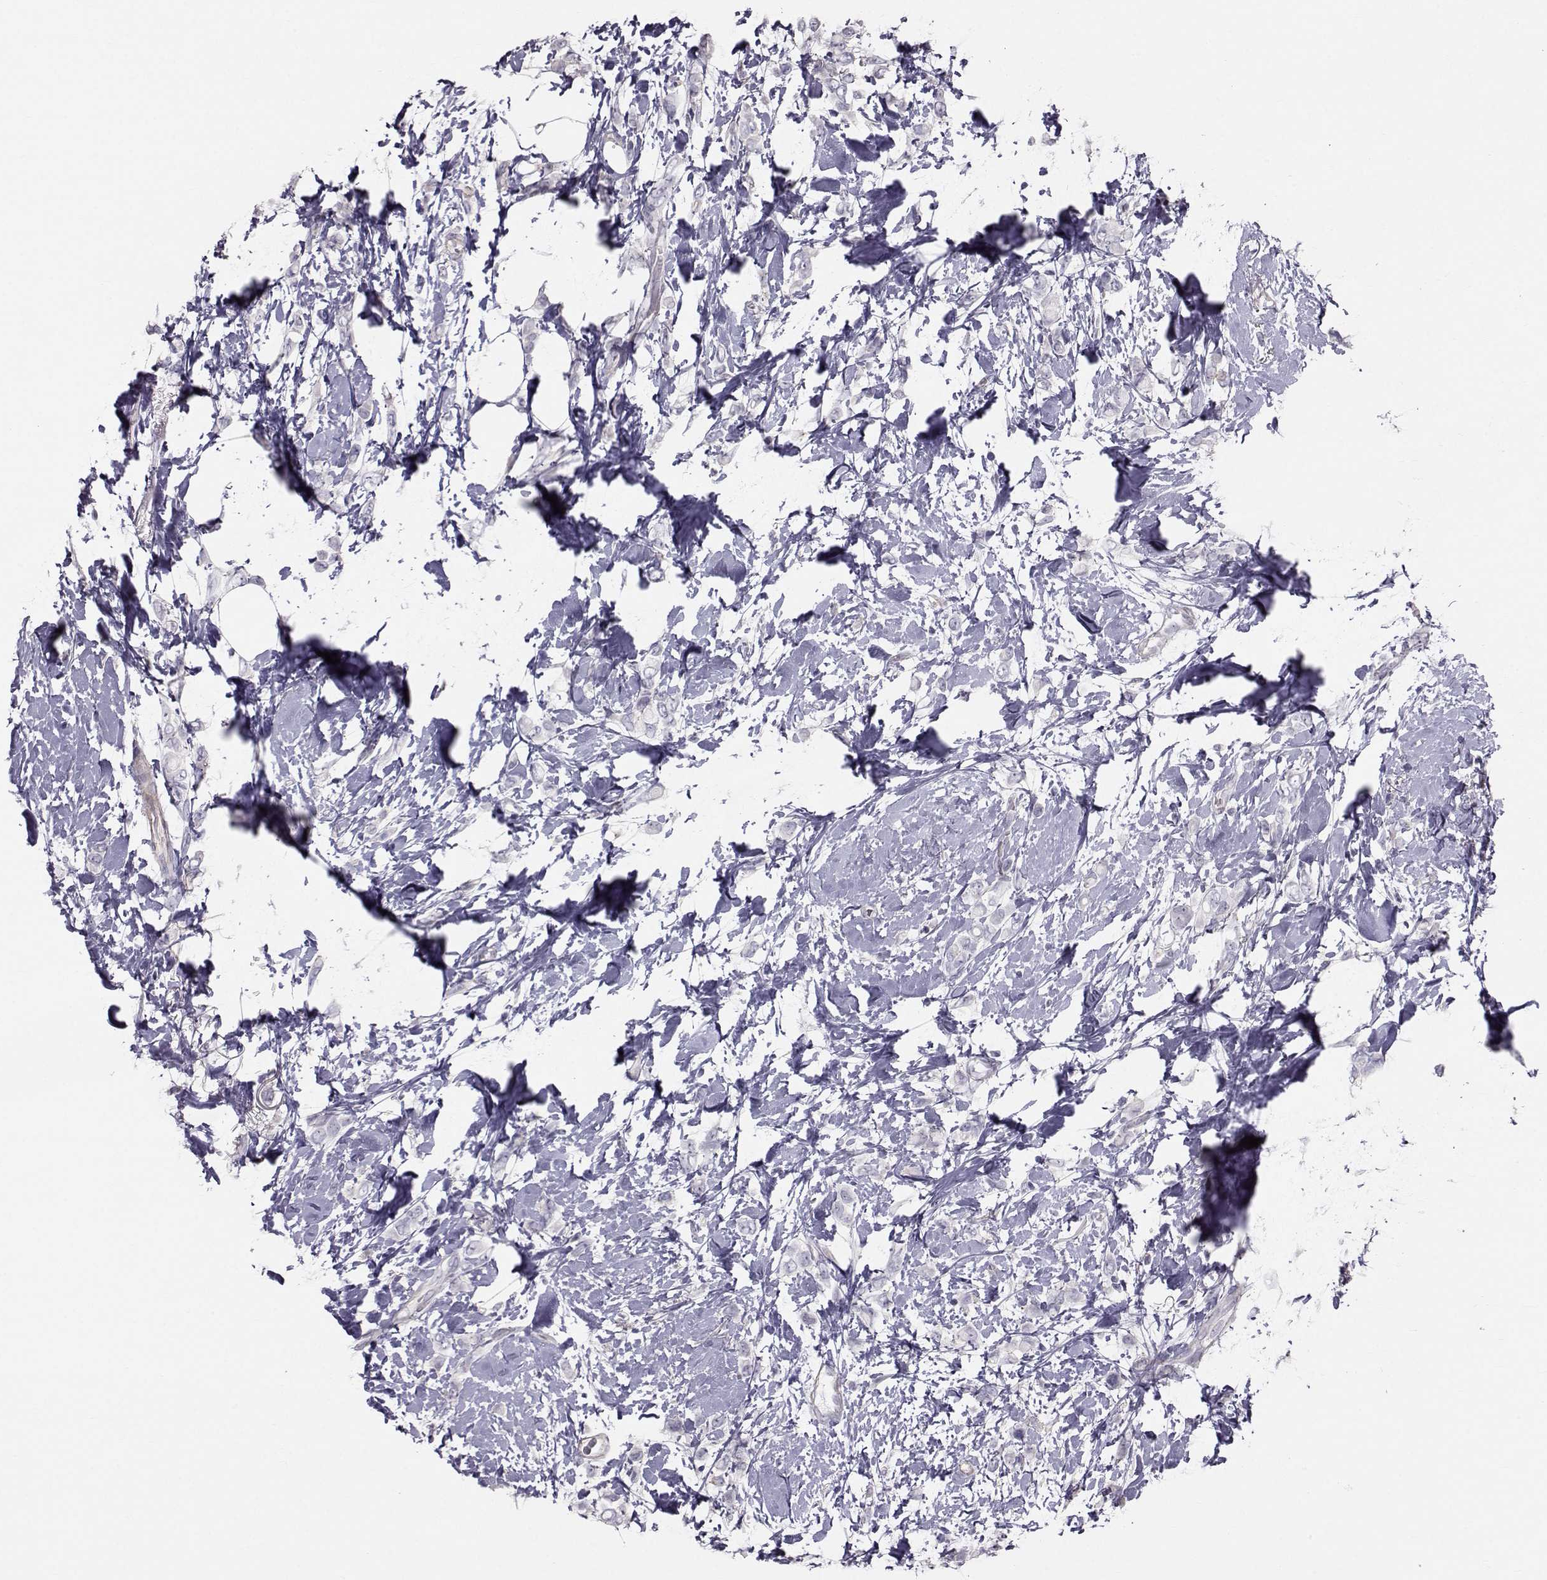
{"staining": {"intensity": "negative", "quantity": "none", "location": "none"}, "tissue": "breast cancer", "cell_type": "Tumor cells", "image_type": "cancer", "snomed": [{"axis": "morphology", "description": "Lobular carcinoma"}, {"axis": "topography", "description": "Breast"}], "caption": "Immunohistochemical staining of breast lobular carcinoma displays no significant expression in tumor cells.", "gene": "GARIN3", "patient": {"sex": "female", "age": 66}}